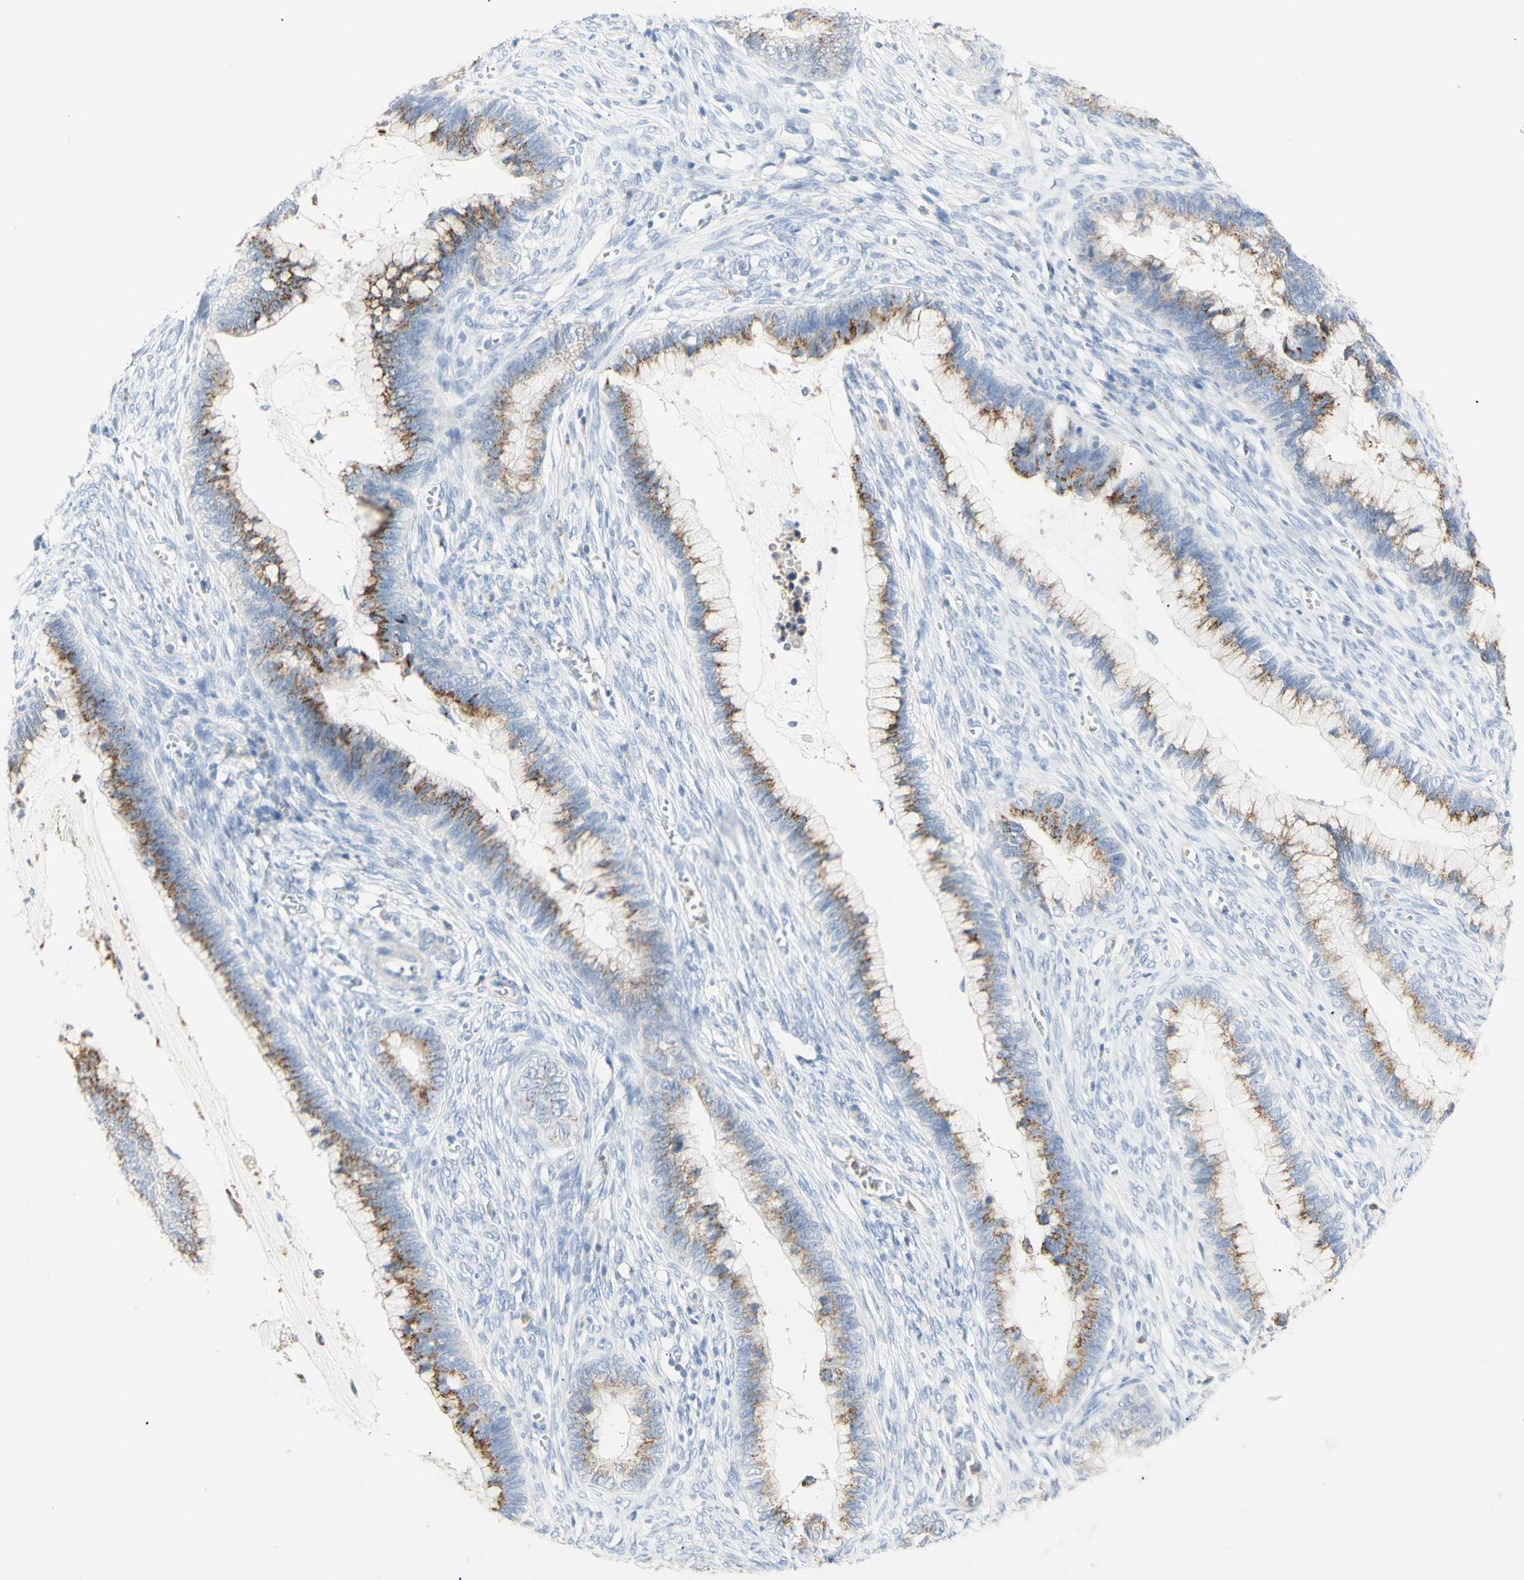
{"staining": {"intensity": "moderate", "quantity": ">75%", "location": "cytoplasmic/membranous"}, "tissue": "cervical cancer", "cell_type": "Tumor cells", "image_type": "cancer", "snomed": [{"axis": "morphology", "description": "Adenocarcinoma, NOS"}, {"axis": "topography", "description": "Cervix"}], "caption": "An immunohistochemistry (IHC) photomicrograph of tumor tissue is shown. Protein staining in brown shows moderate cytoplasmic/membranous positivity in cervical cancer within tumor cells.", "gene": "B4GALNT3", "patient": {"sex": "female", "age": 44}}